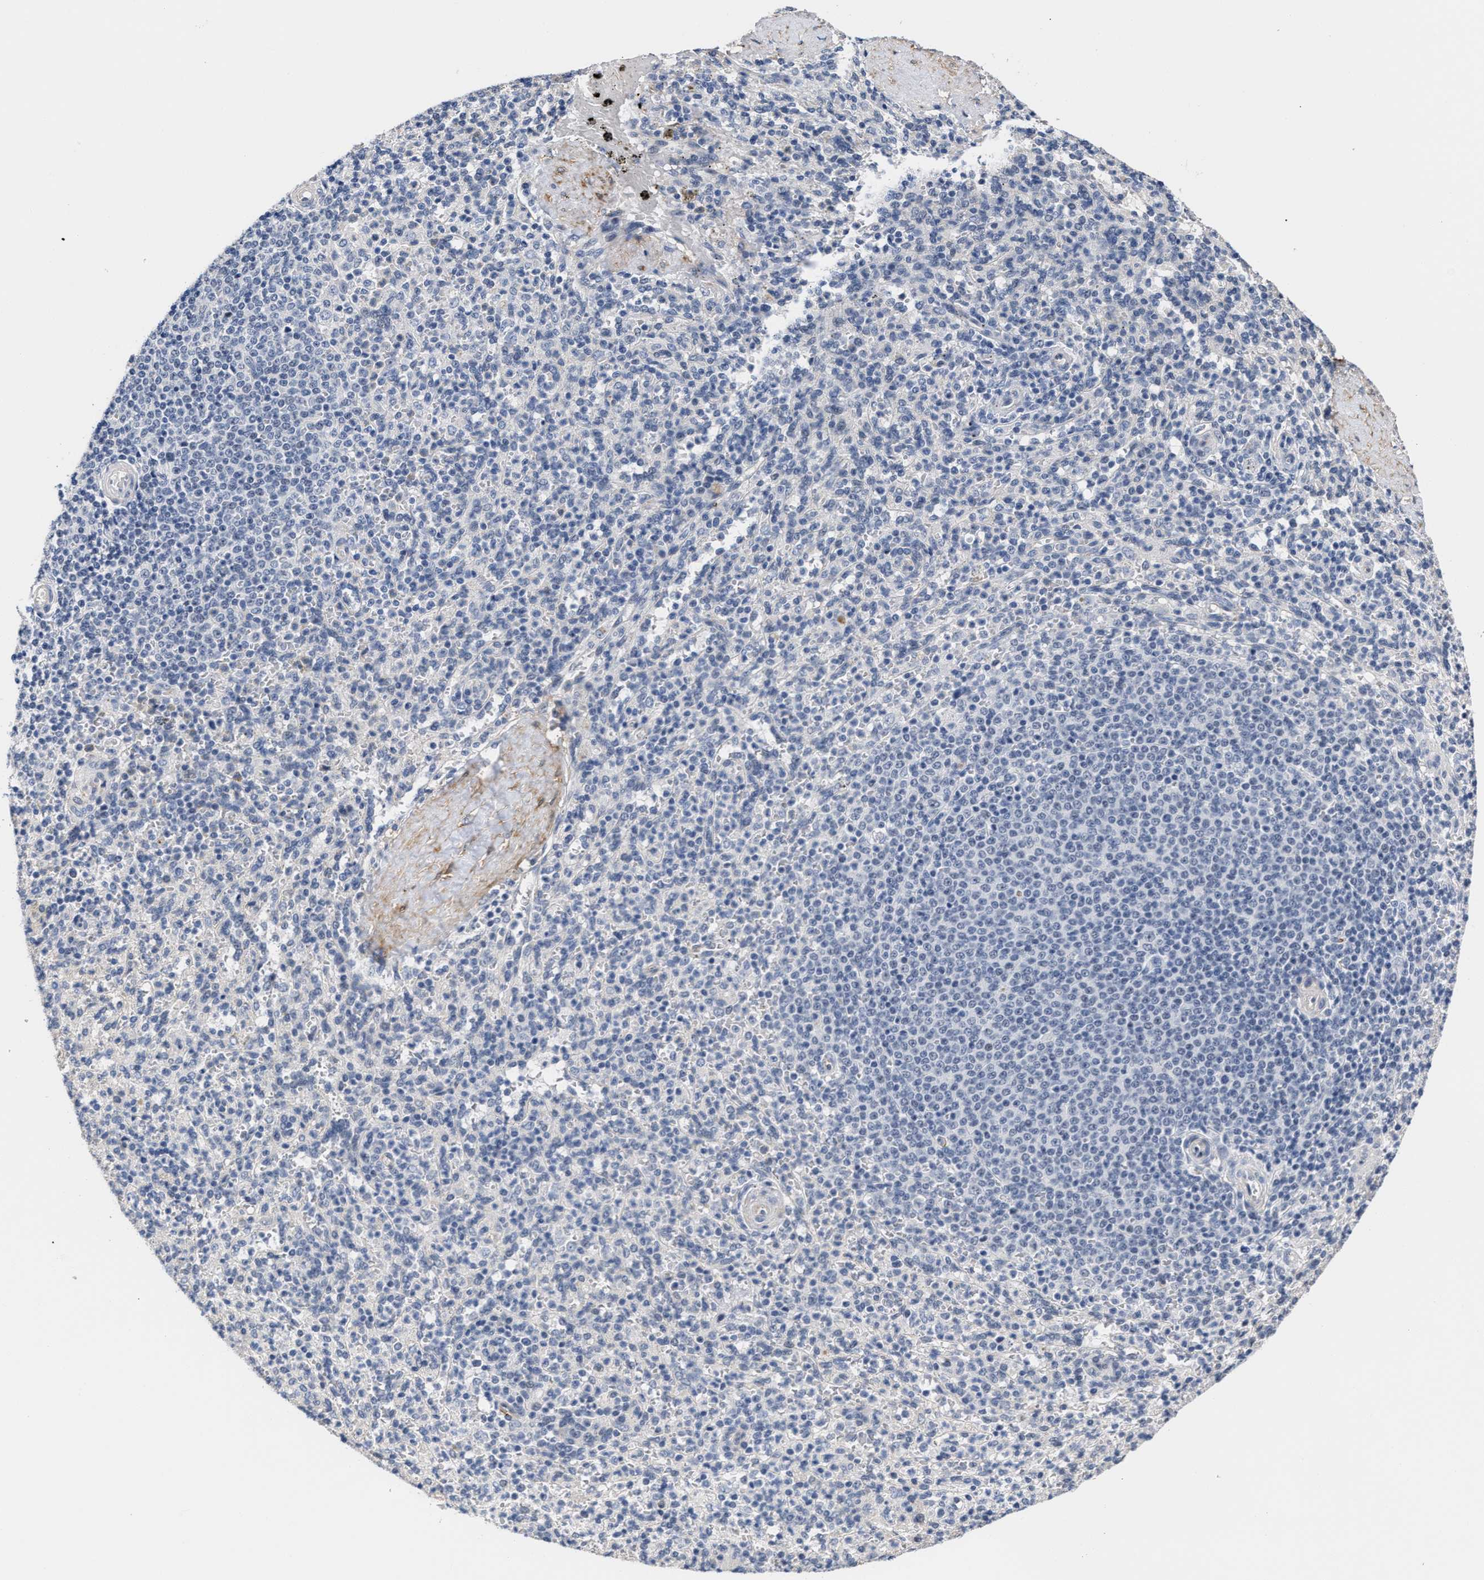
{"staining": {"intensity": "negative", "quantity": "none", "location": "none"}, "tissue": "spleen", "cell_type": "Cells in red pulp", "image_type": "normal", "snomed": [{"axis": "morphology", "description": "Normal tissue, NOS"}, {"axis": "topography", "description": "Spleen"}], "caption": "IHC micrograph of unremarkable human spleen stained for a protein (brown), which shows no staining in cells in red pulp. (Stains: DAB (3,3'-diaminobenzidine) IHC with hematoxylin counter stain, Microscopy: brightfield microscopy at high magnification).", "gene": "AHNAK2", "patient": {"sex": "male", "age": 36}}